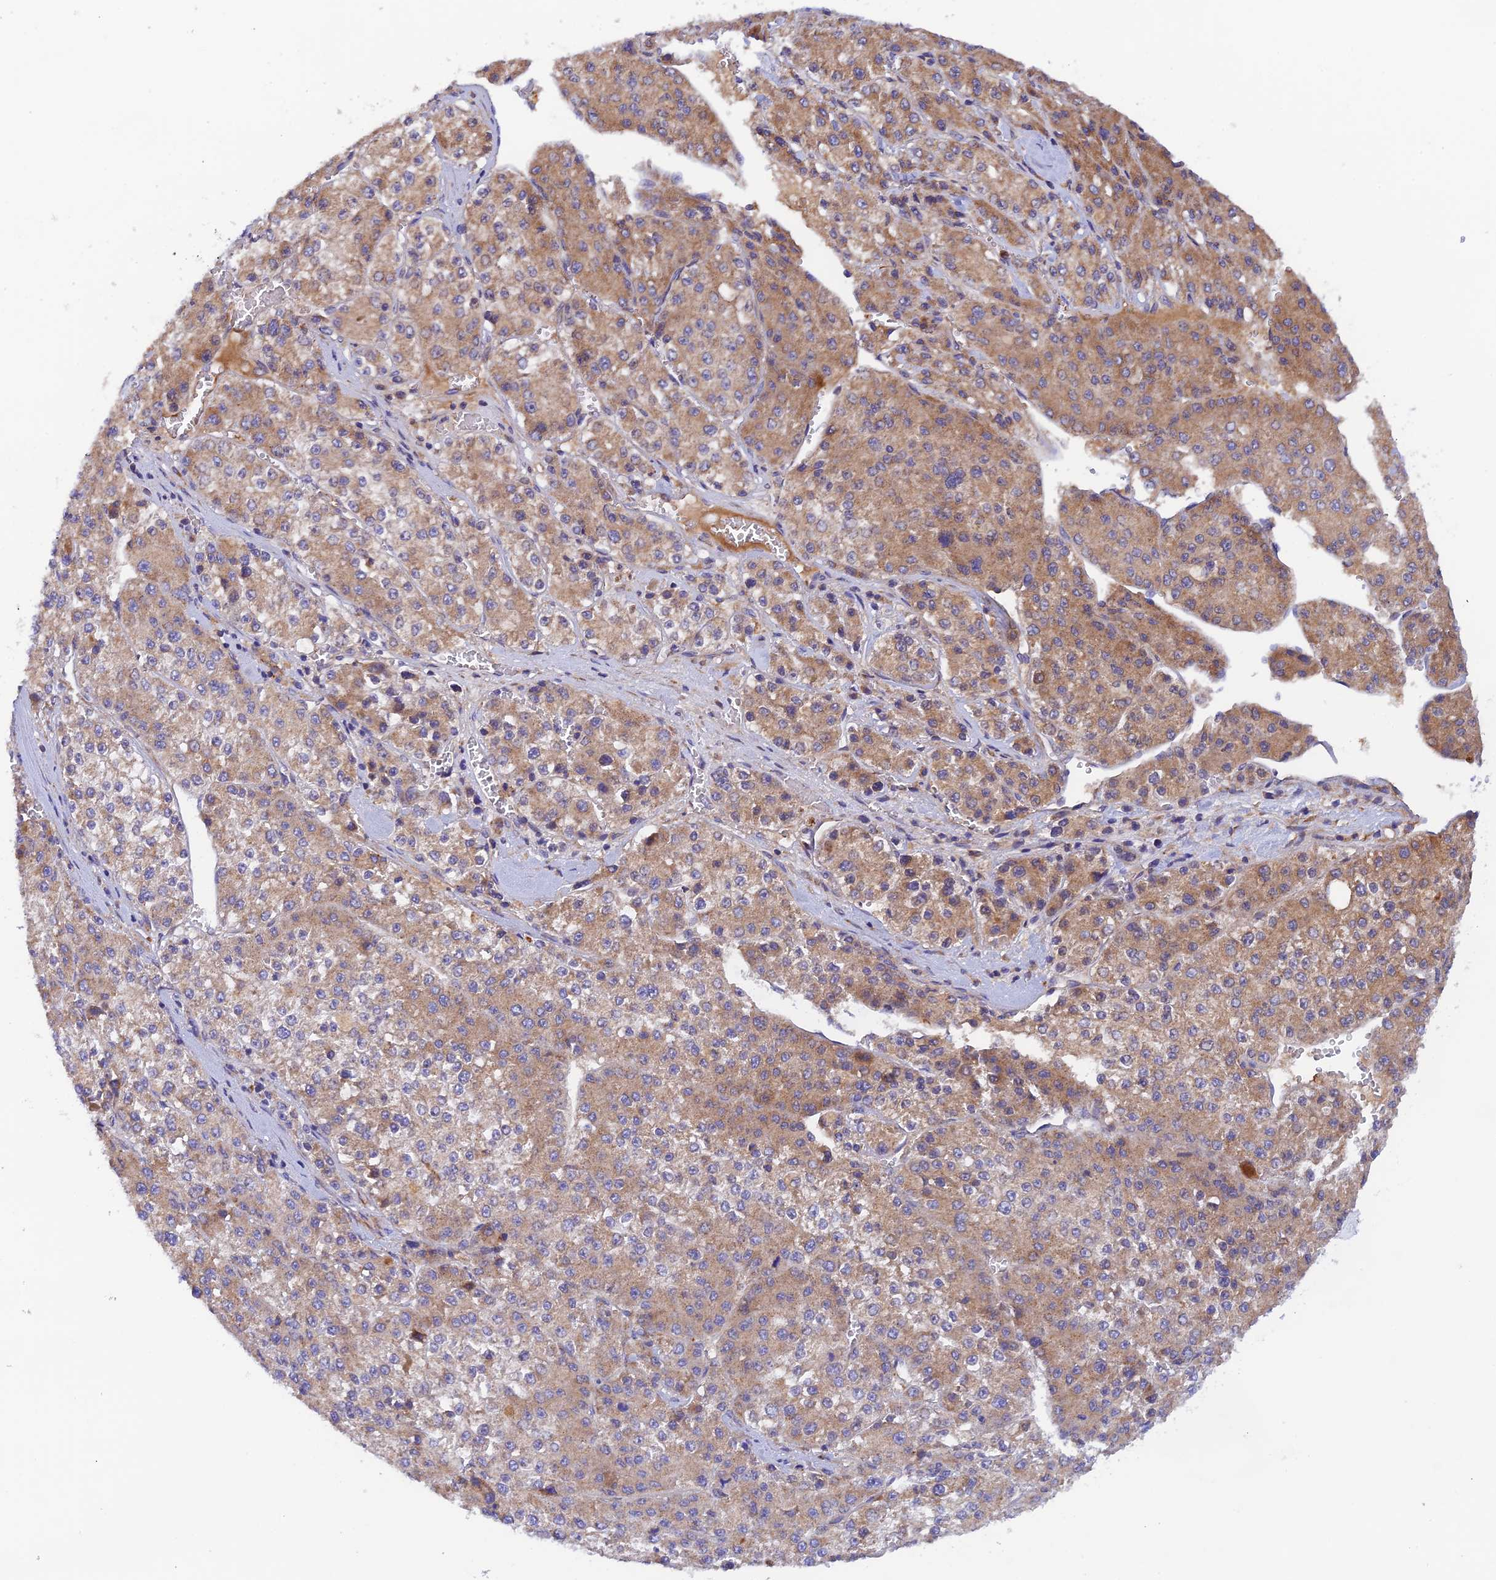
{"staining": {"intensity": "moderate", "quantity": ">75%", "location": "cytoplasmic/membranous"}, "tissue": "liver cancer", "cell_type": "Tumor cells", "image_type": "cancer", "snomed": [{"axis": "morphology", "description": "Carcinoma, Hepatocellular, NOS"}, {"axis": "topography", "description": "Liver"}], "caption": "Immunohistochemistry (IHC) photomicrograph of liver cancer (hepatocellular carcinoma) stained for a protein (brown), which reveals medium levels of moderate cytoplasmic/membranous staining in about >75% of tumor cells.", "gene": "RANBP6", "patient": {"sex": "female", "age": 73}}